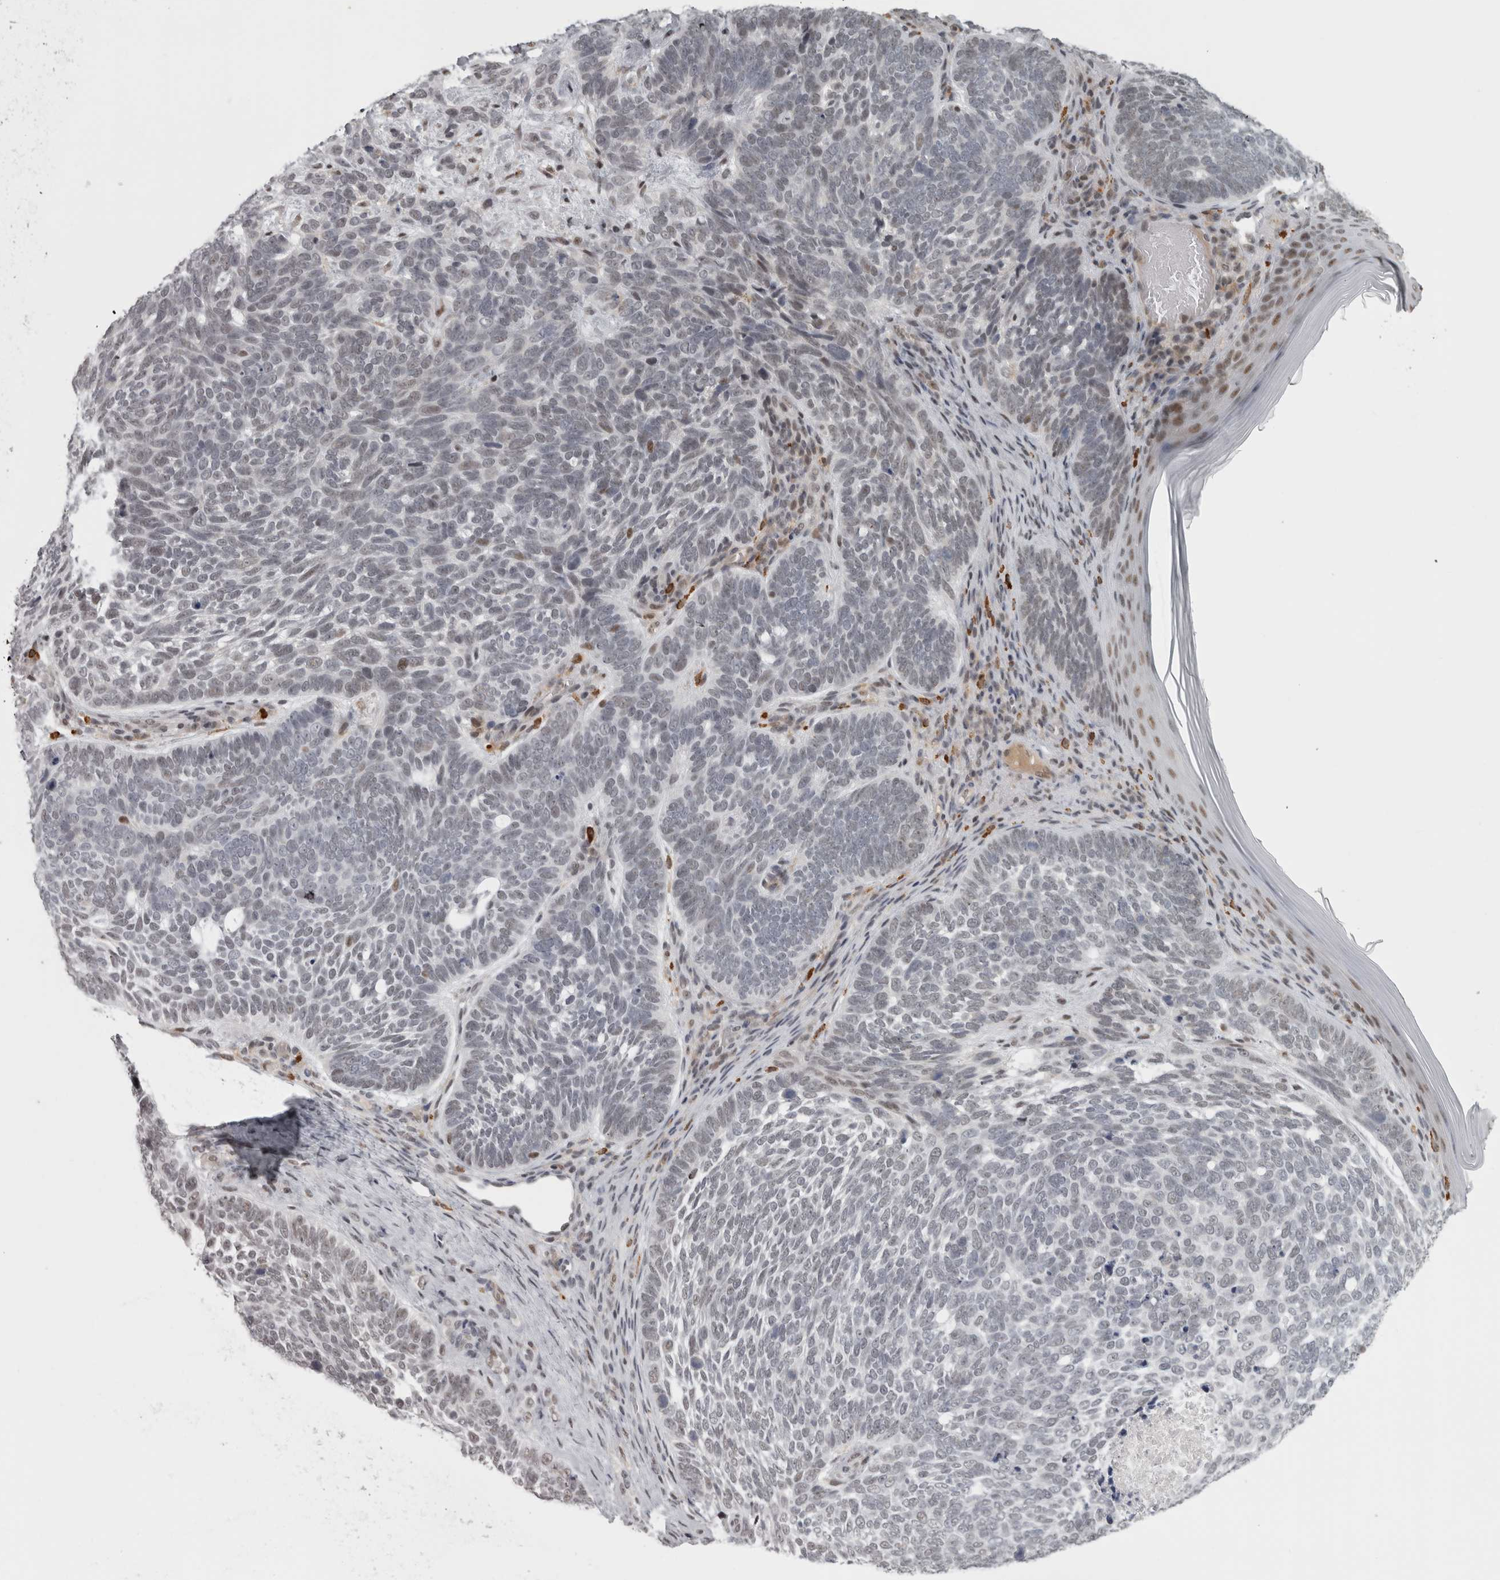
{"staining": {"intensity": "weak", "quantity": "<25%", "location": "nuclear"}, "tissue": "skin cancer", "cell_type": "Tumor cells", "image_type": "cancer", "snomed": [{"axis": "morphology", "description": "Basal cell carcinoma"}, {"axis": "topography", "description": "Skin"}], "caption": "Immunohistochemistry (IHC) of skin cancer demonstrates no positivity in tumor cells.", "gene": "MICU3", "patient": {"sex": "female", "age": 85}}